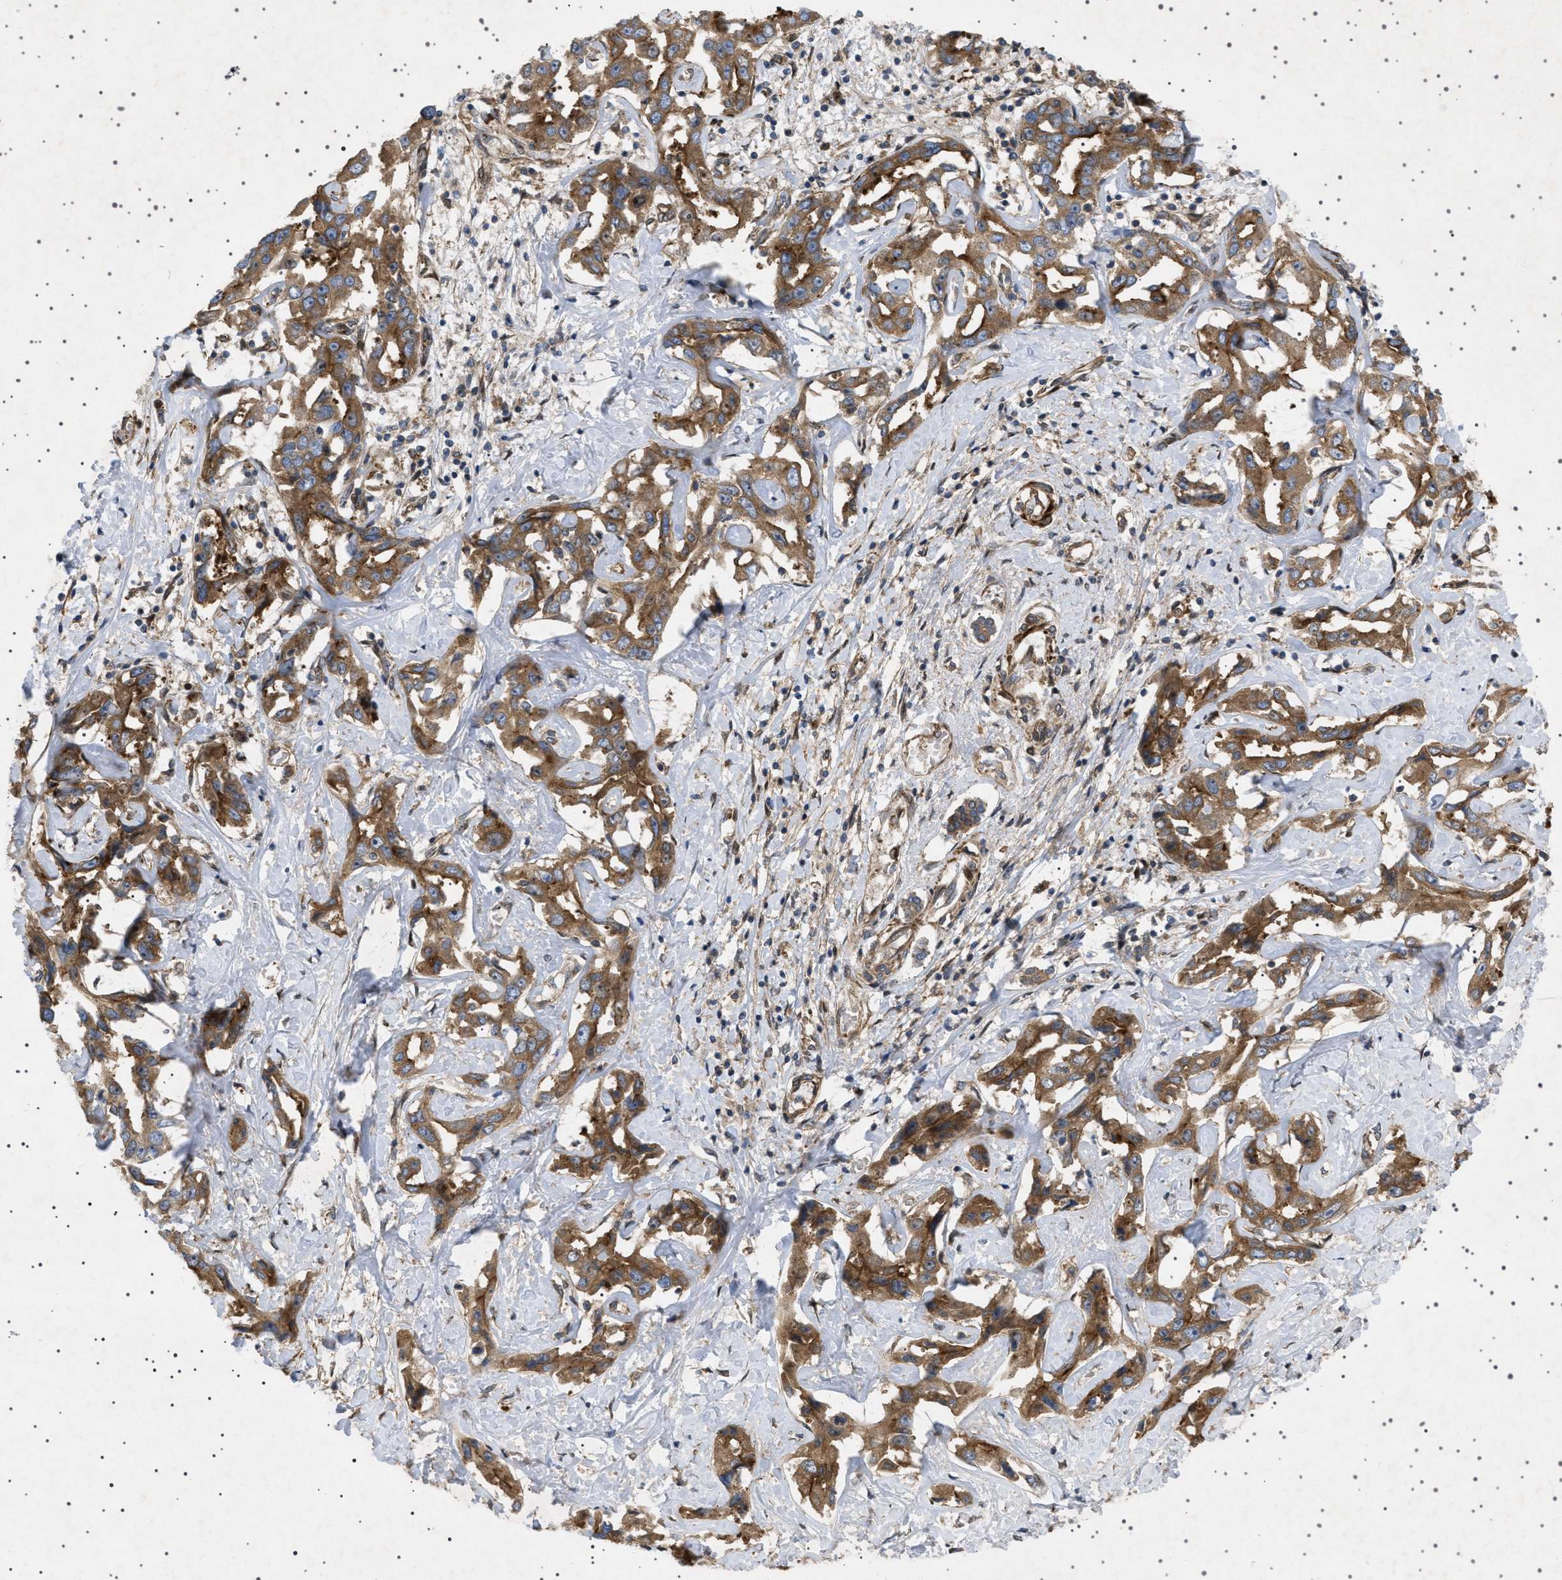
{"staining": {"intensity": "strong", "quantity": ">75%", "location": "cytoplasmic/membranous"}, "tissue": "liver cancer", "cell_type": "Tumor cells", "image_type": "cancer", "snomed": [{"axis": "morphology", "description": "Cholangiocarcinoma"}, {"axis": "topography", "description": "Liver"}], "caption": "An image showing strong cytoplasmic/membranous staining in about >75% of tumor cells in cholangiocarcinoma (liver), as visualized by brown immunohistochemical staining.", "gene": "CCDC186", "patient": {"sex": "male", "age": 59}}